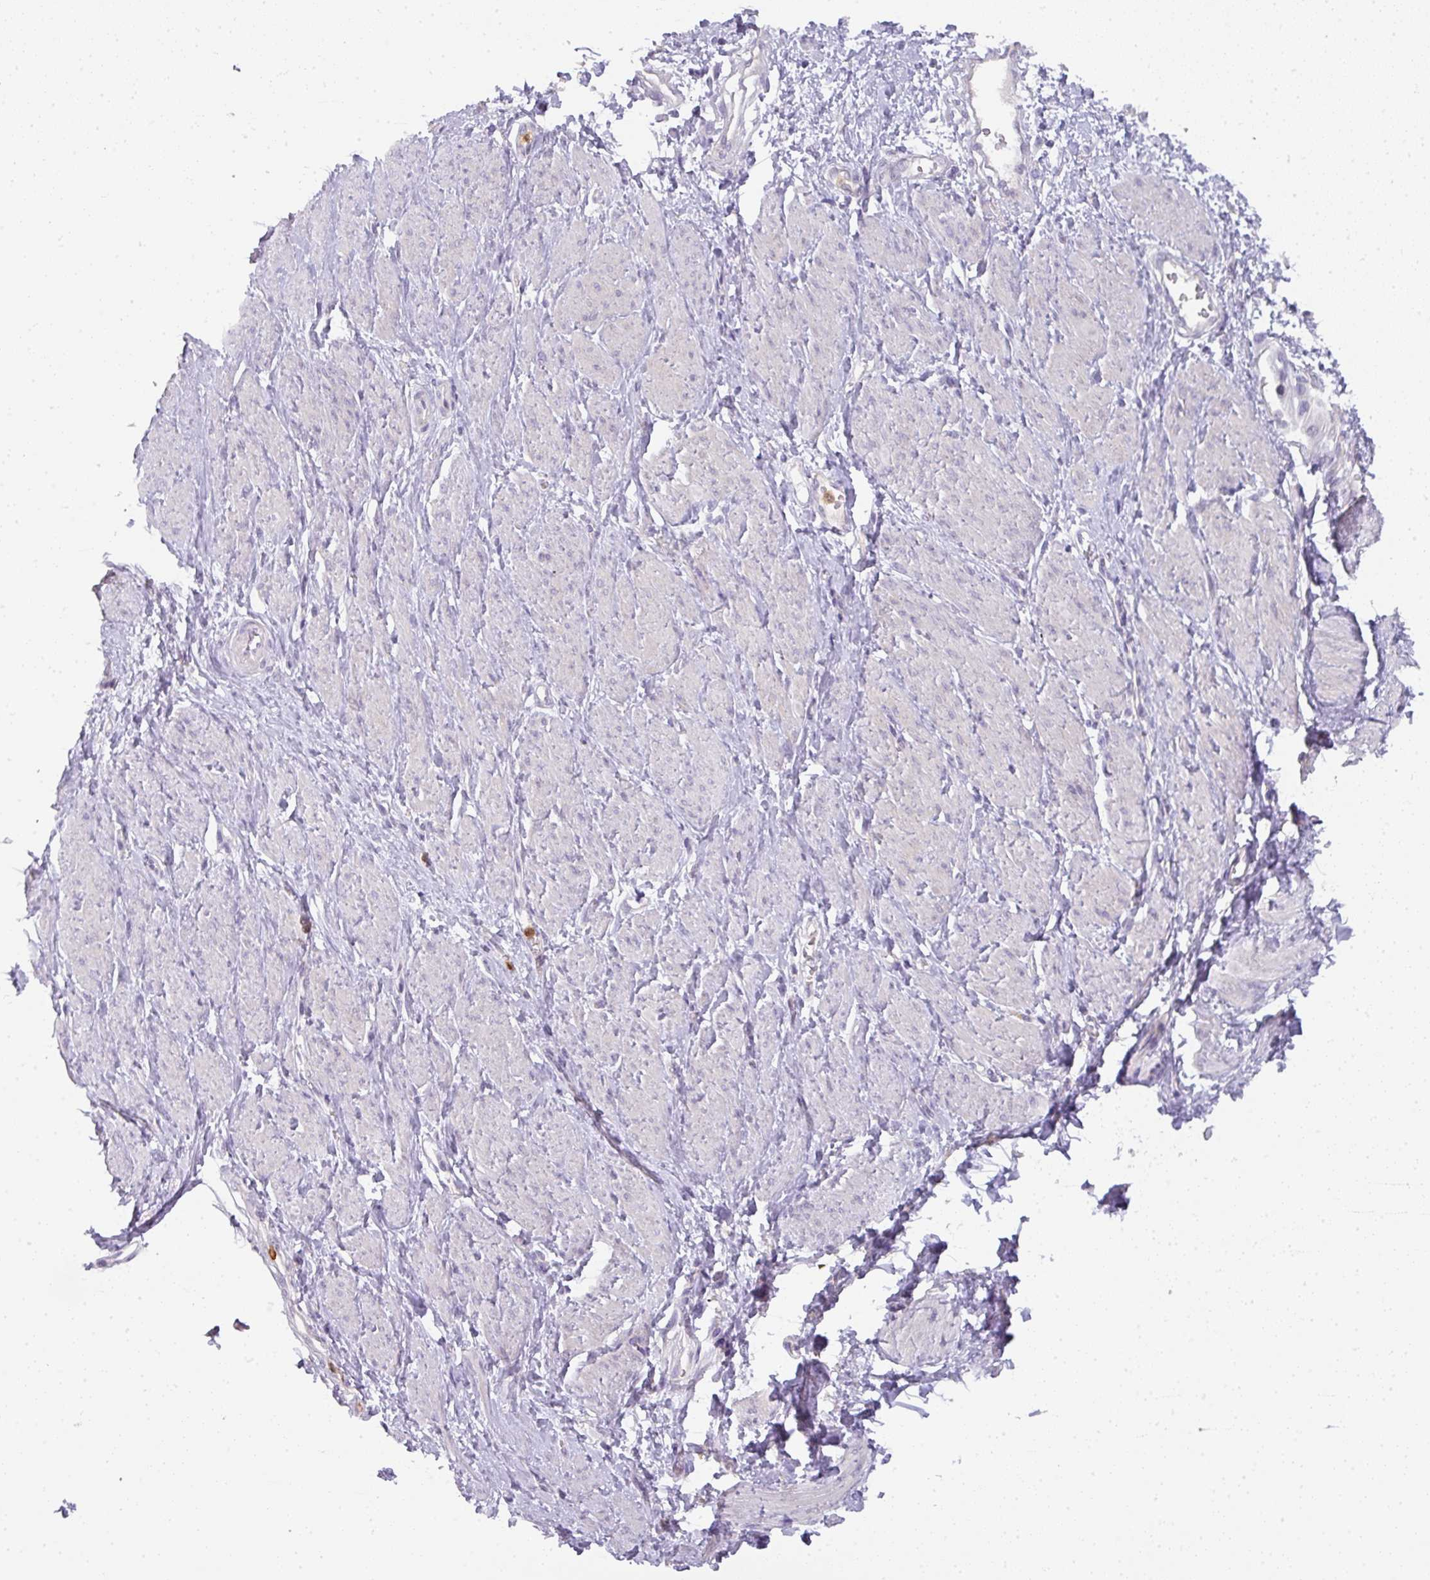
{"staining": {"intensity": "negative", "quantity": "none", "location": "none"}, "tissue": "smooth muscle", "cell_type": "Smooth muscle cells", "image_type": "normal", "snomed": [{"axis": "morphology", "description": "Normal tissue, NOS"}, {"axis": "topography", "description": "Smooth muscle"}, {"axis": "topography", "description": "Uterus"}], "caption": "DAB immunohistochemical staining of benign human smooth muscle exhibits no significant staining in smooth muscle cells. (Stains: DAB (3,3'-diaminobenzidine) immunohistochemistry with hematoxylin counter stain, Microscopy: brightfield microscopy at high magnification).", "gene": "HHEX", "patient": {"sex": "female", "age": 39}}